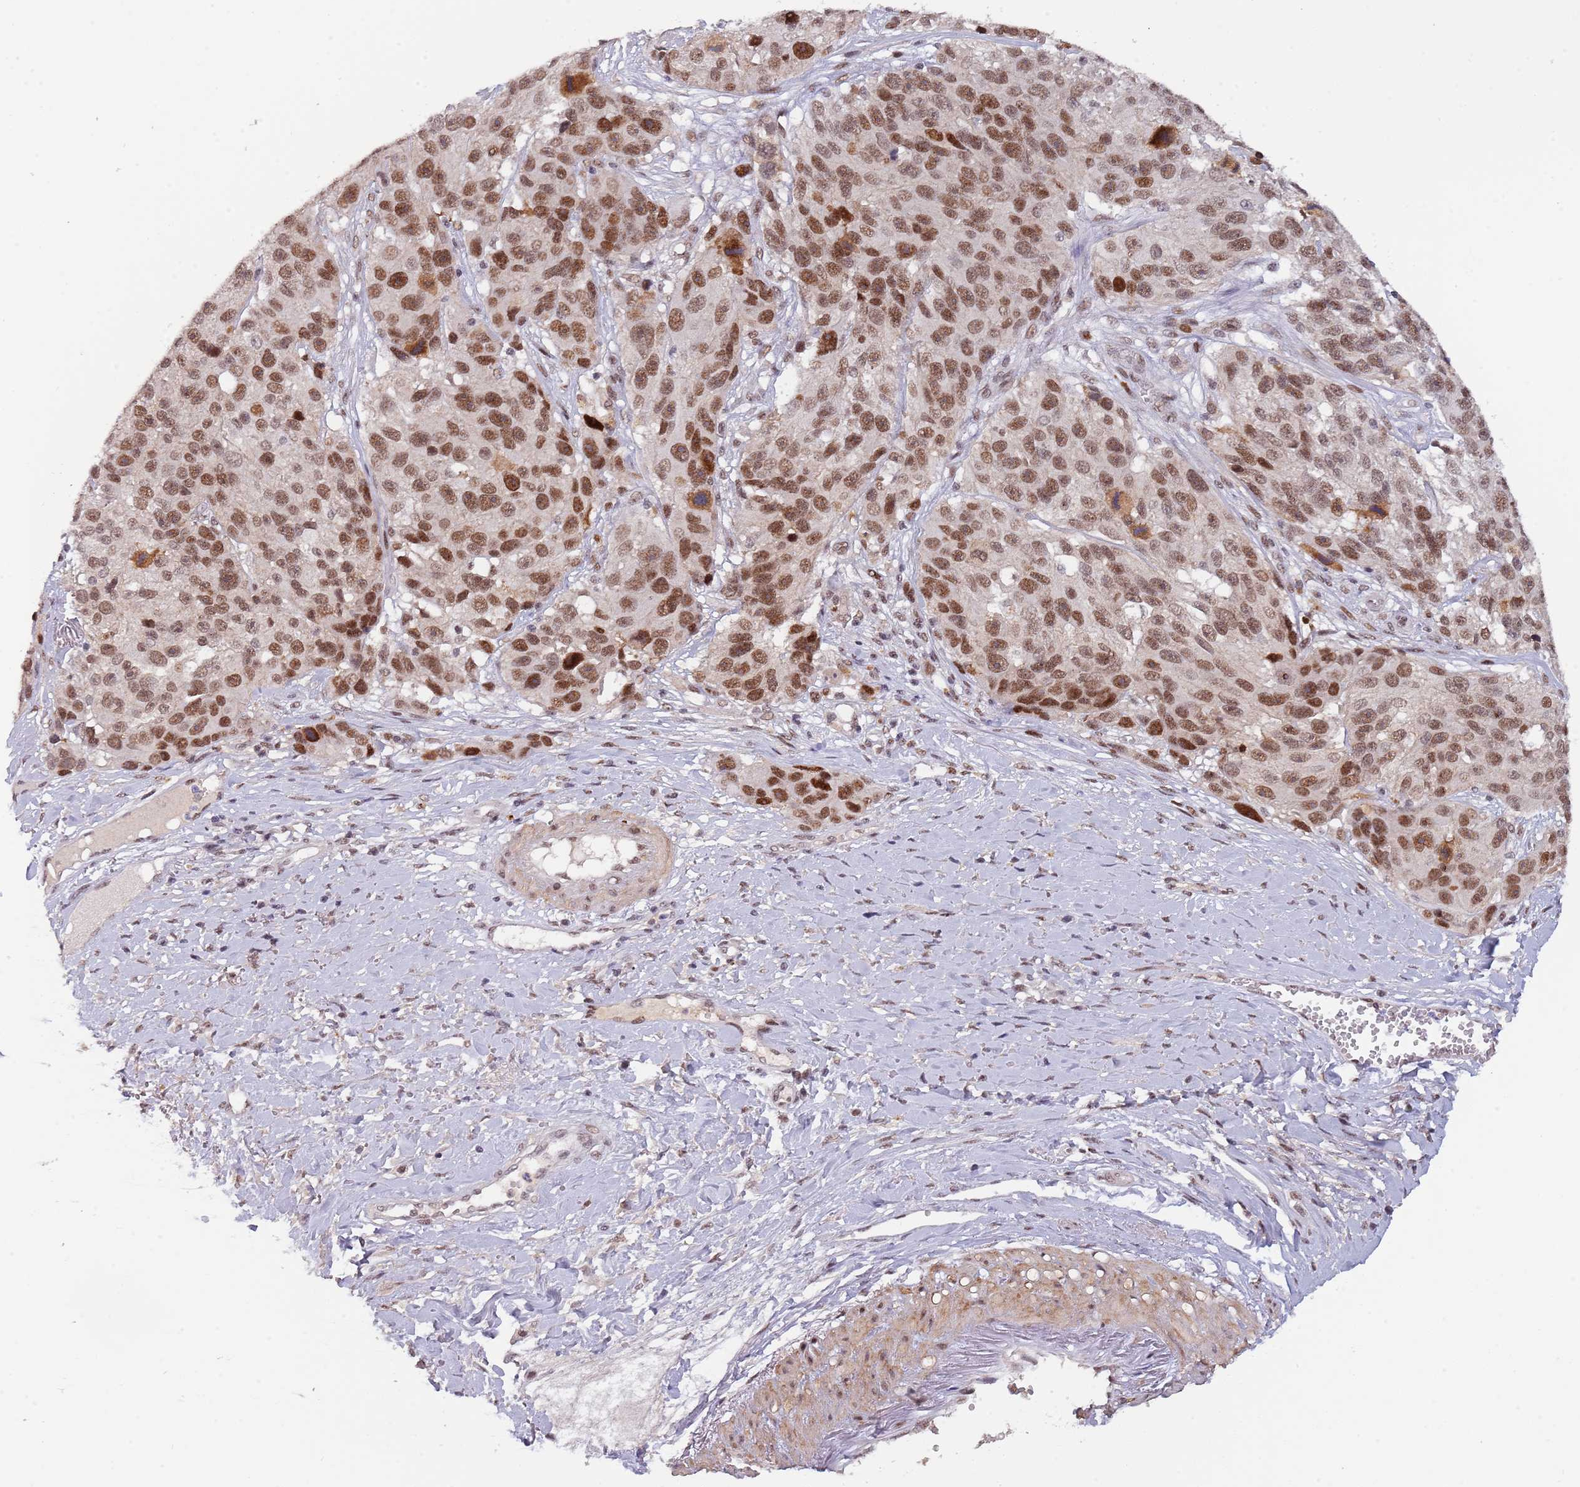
{"staining": {"intensity": "strong", "quantity": ">75%", "location": "nuclear"}, "tissue": "melanoma", "cell_type": "Tumor cells", "image_type": "cancer", "snomed": [{"axis": "morphology", "description": "Malignant melanoma, NOS"}, {"axis": "topography", "description": "Skin"}], "caption": "Malignant melanoma stained with a protein marker displays strong staining in tumor cells.", "gene": "CIZ1", "patient": {"sex": "male", "age": 84}}